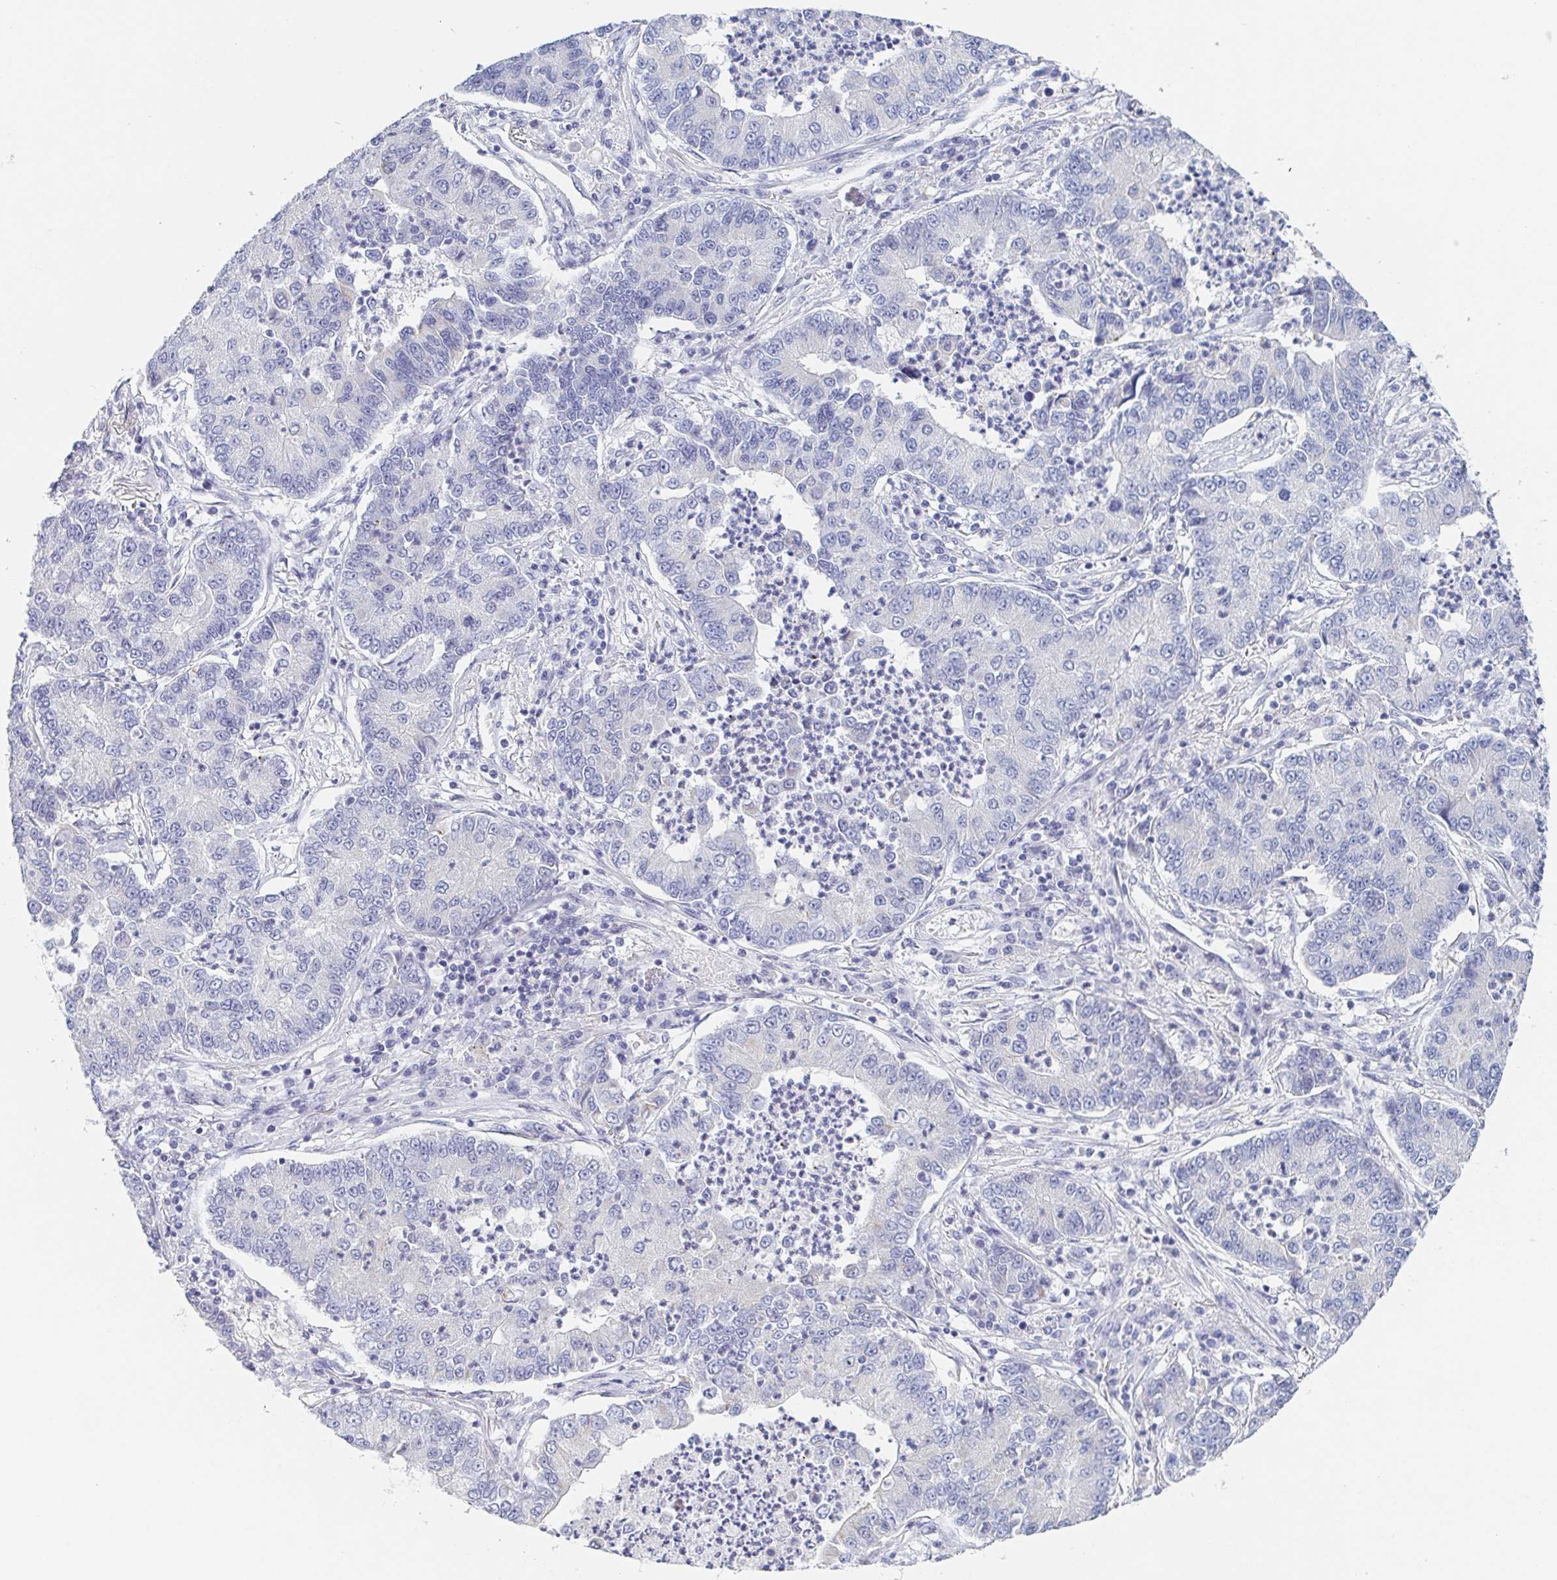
{"staining": {"intensity": "negative", "quantity": "none", "location": "none"}, "tissue": "lung cancer", "cell_type": "Tumor cells", "image_type": "cancer", "snomed": [{"axis": "morphology", "description": "Adenocarcinoma, NOS"}, {"axis": "topography", "description": "Lung"}], "caption": "DAB (3,3'-diaminobenzidine) immunohistochemical staining of lung cancer reveals no significant expression in tumor cells.", "gene": "RHOV", "patient": {"sex": "female", "age": 57}}